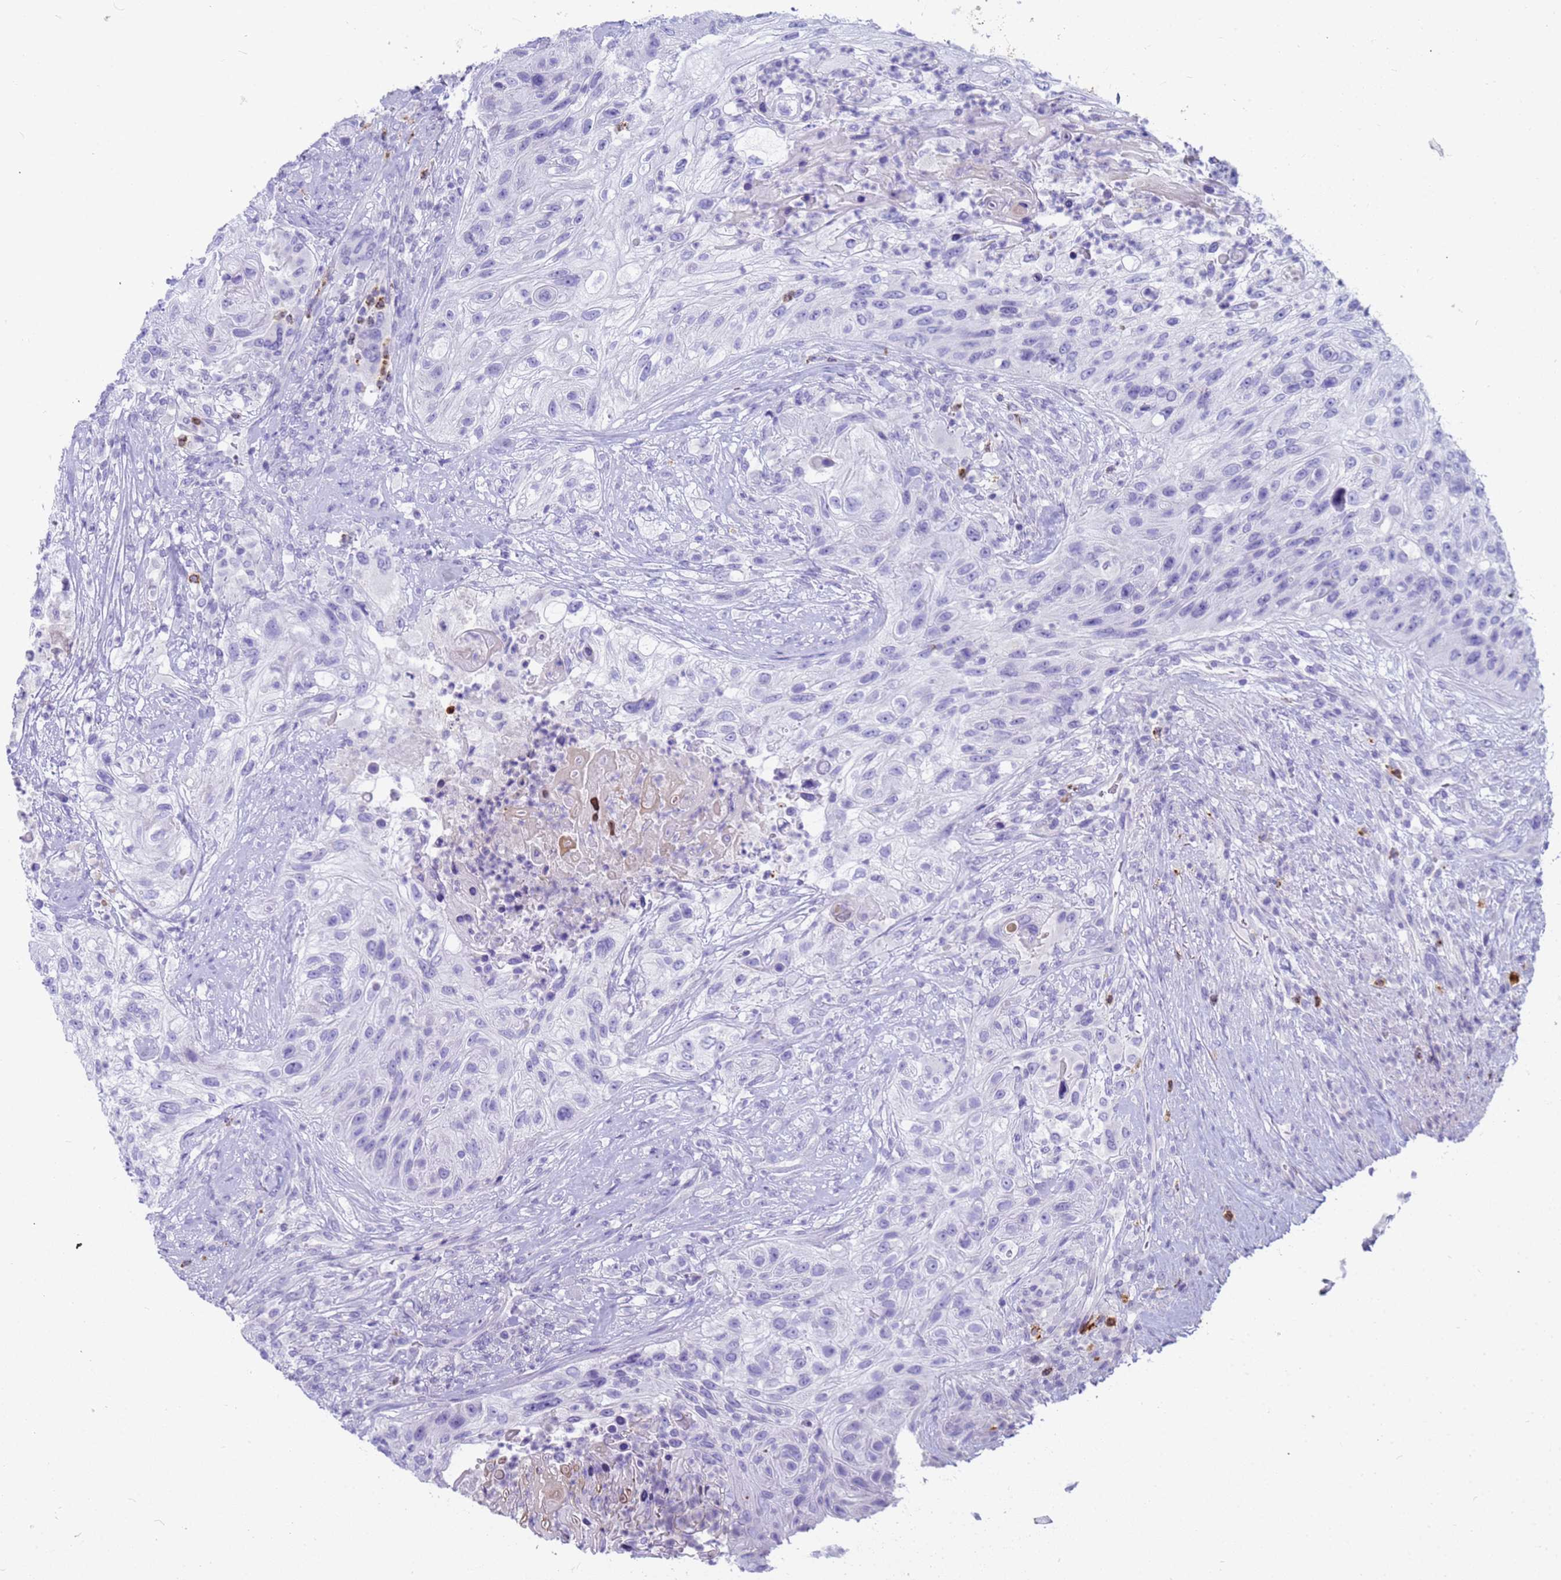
{"staining": {"intensity": "negative", "quantity": "none", "location": "none"}, "tissue": "urothelial cancer", "cell_type": "Tumor cells", "image_type": "cancer", "snomed": [{"axis": "morphology", "description": "Urothelial carcinoma, High grade"}, {"axis": "topography", "description": "Urinary bladder"}], "caption": "The image exhibits no significant staining in tumor cells of urothelial cancer. The staining was performed using DAB to visualize the protein expression in brown, while the nuclei were stained in blue with hematoxylin (Magnification: 20x).", "gene": "RNASE2", "patient": {"sex": "female", "age": 60}}